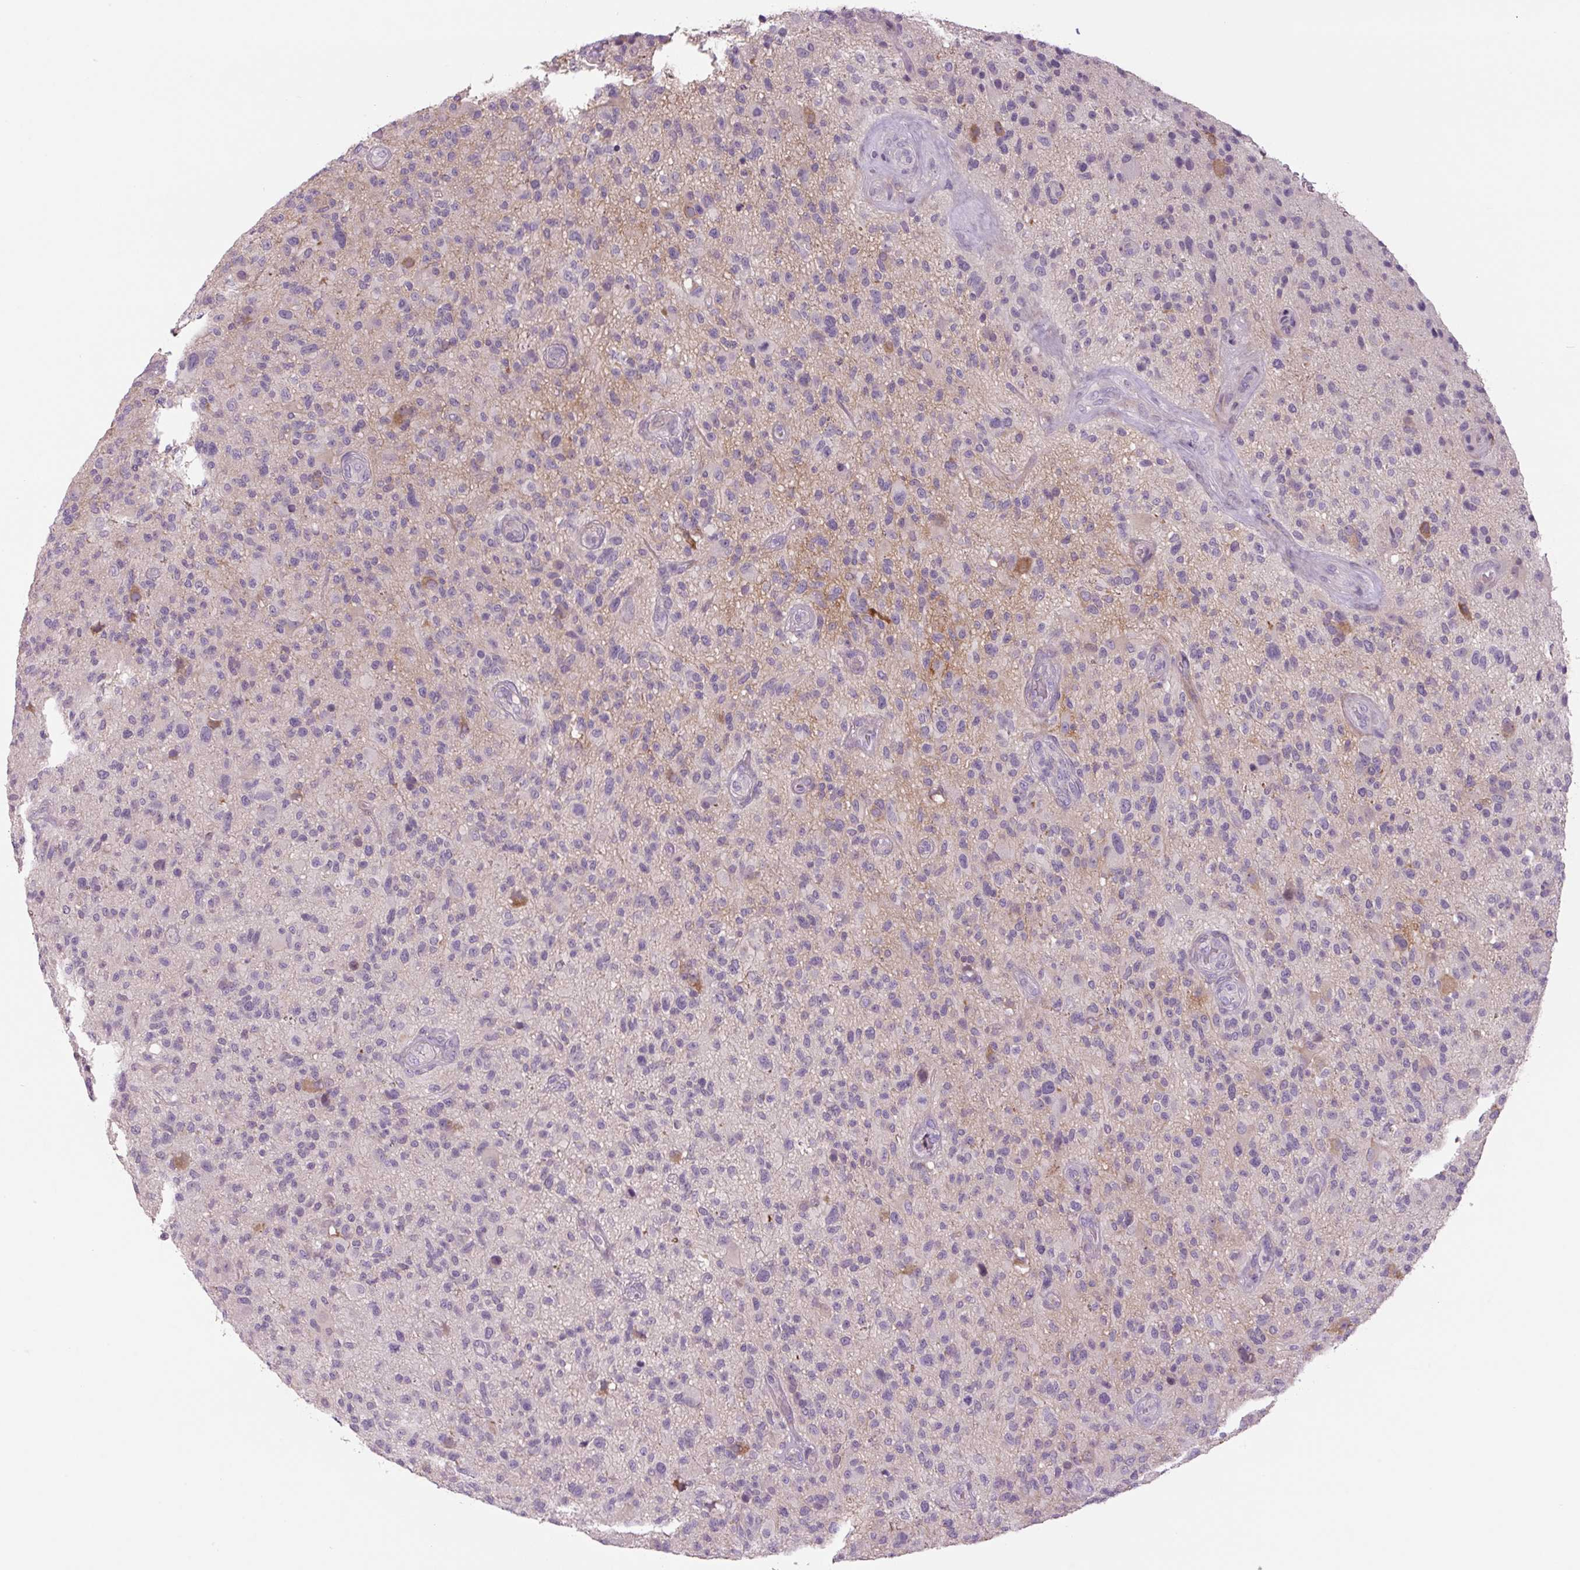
{"staining": {"intensity": "negative", "quantity": "none", "location": "none"}, "tissue": "glioma", "cell_type": "Tumor cells", "image_type": "cancer", "snomed": [{"axis": "morphology", "description": "Glioma, malignant, High grade"}, {"axis": "topography", "description": "Brain"}], "caption": "DAB immunohistochemical staining of human glioma exhibits no significant expression in tumor cells.", "gene": "TMEM100", "patient": {"sex": "male", "age": 47}}